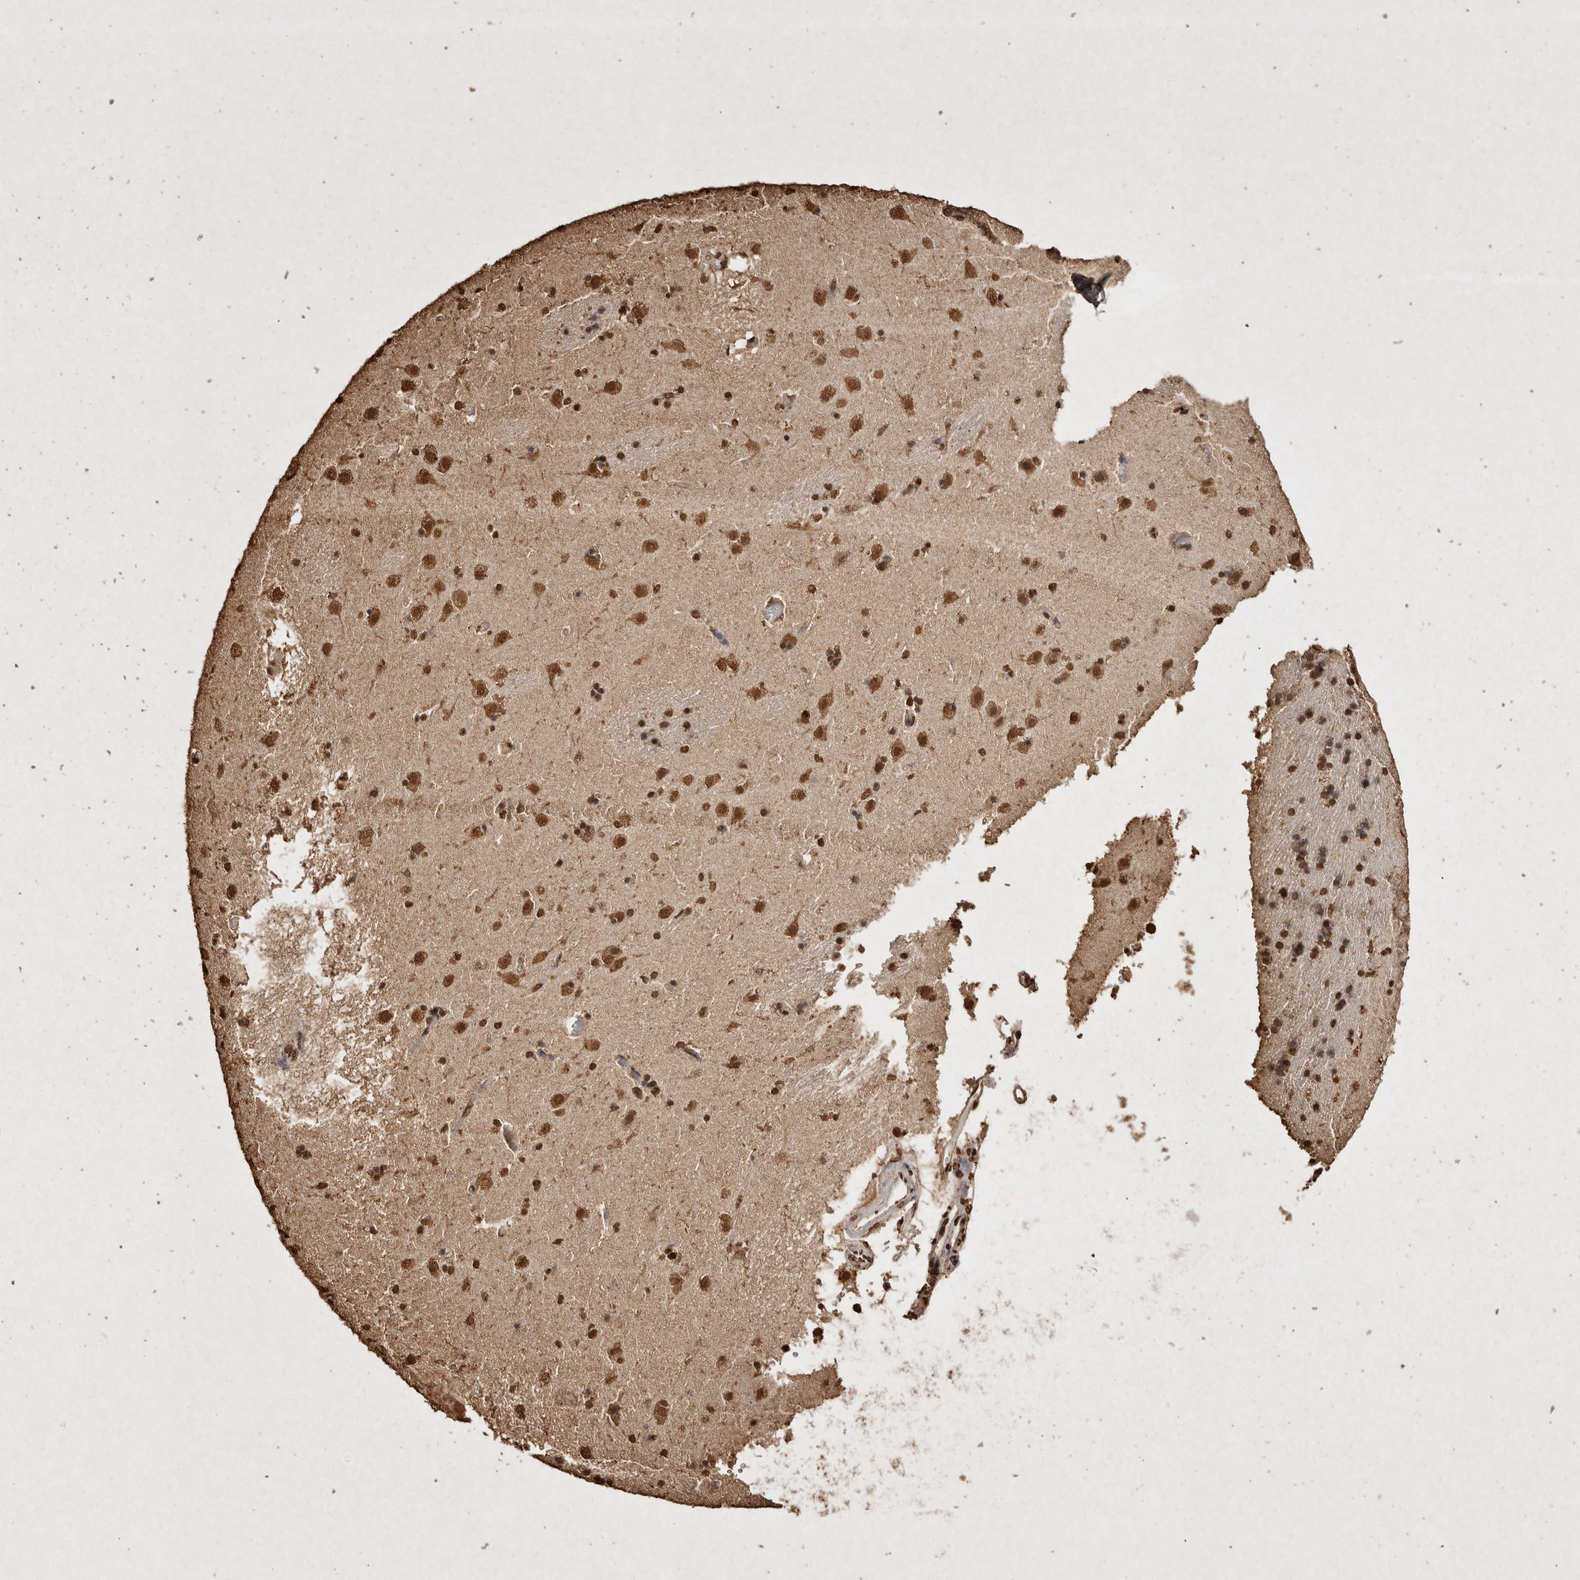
{"staining": {"intensity": "strong", "quantity": ">75%", "location": "nuclear"}, "tissue": "caudate", "cell_type": "Glial cells", "image_type": "normal", "snomed": [{"axis": "morphology", "description": "Normal tissue, NOS"}, {"axis": "topography", "description": "Lateral ventricle wall"}], "caption": "Caudate stained with a brown dye reveals strong nuclear positive positivity in about >75% of glial cells.", "gene": "FSTL3", "patient": {"sex": "male", "age": 70}}